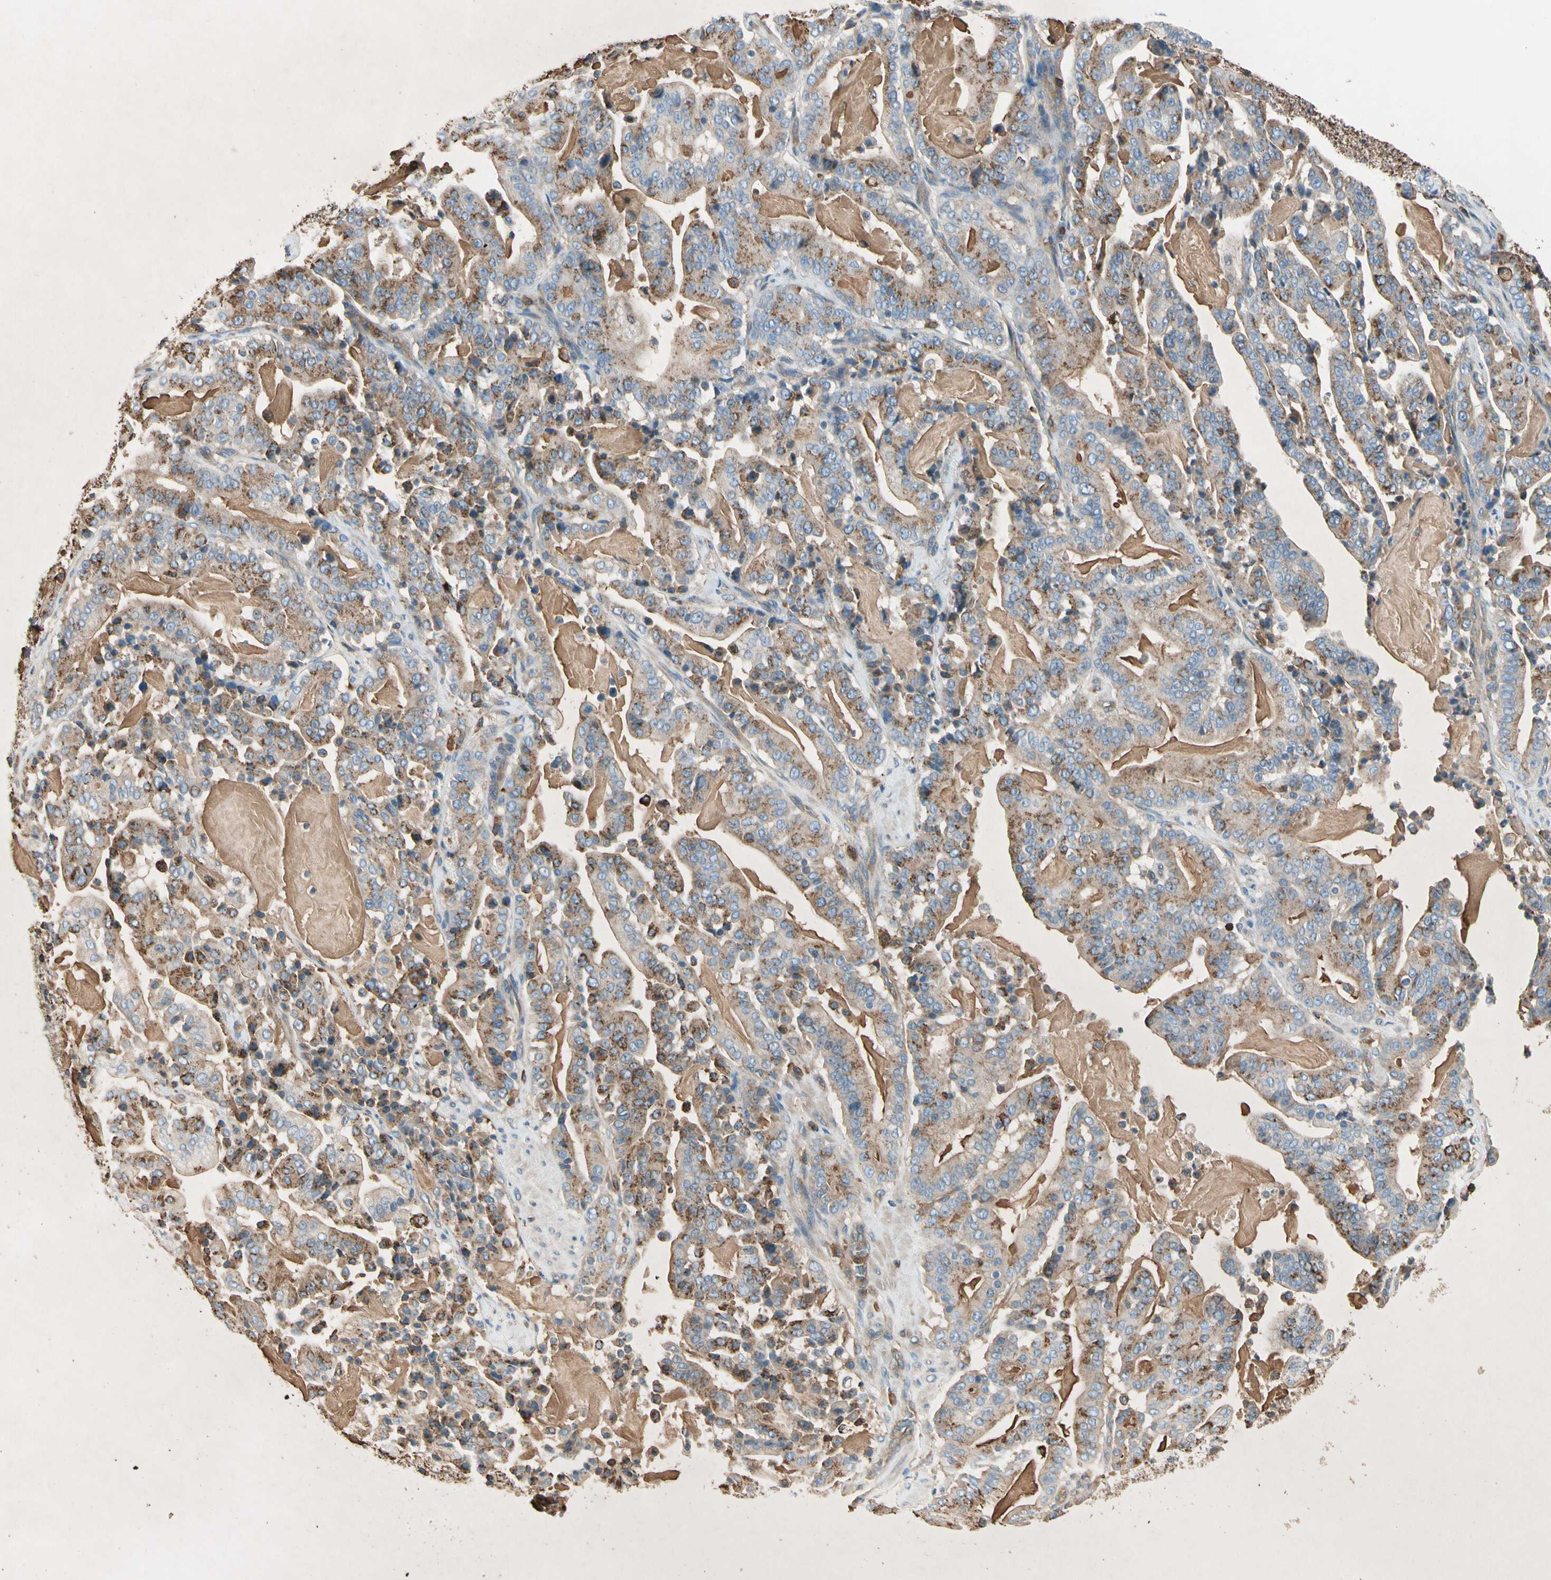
{"staining": {"intensity": "moderate", "quantity": "25%-75%", "location": "cytoplasmic/membranous"}, "tissue": "pancreatic cancer", "cell_type": "Tumor cells", "image_type": "cancer", "snomed": [{"axis": "morphology", "description": "Adenocarcinoma, NOS"}, {"axis": "topography", "description": "Pancreas"}], "caption": "Pancreatic cancer stained with a brown dye exhibits moderate cytoplasmic/membranous positive expression in approximately 25%-75% of tumor cells.", "gene": "CAPZA2", "patient": {"sex": "male", "age": 63}}